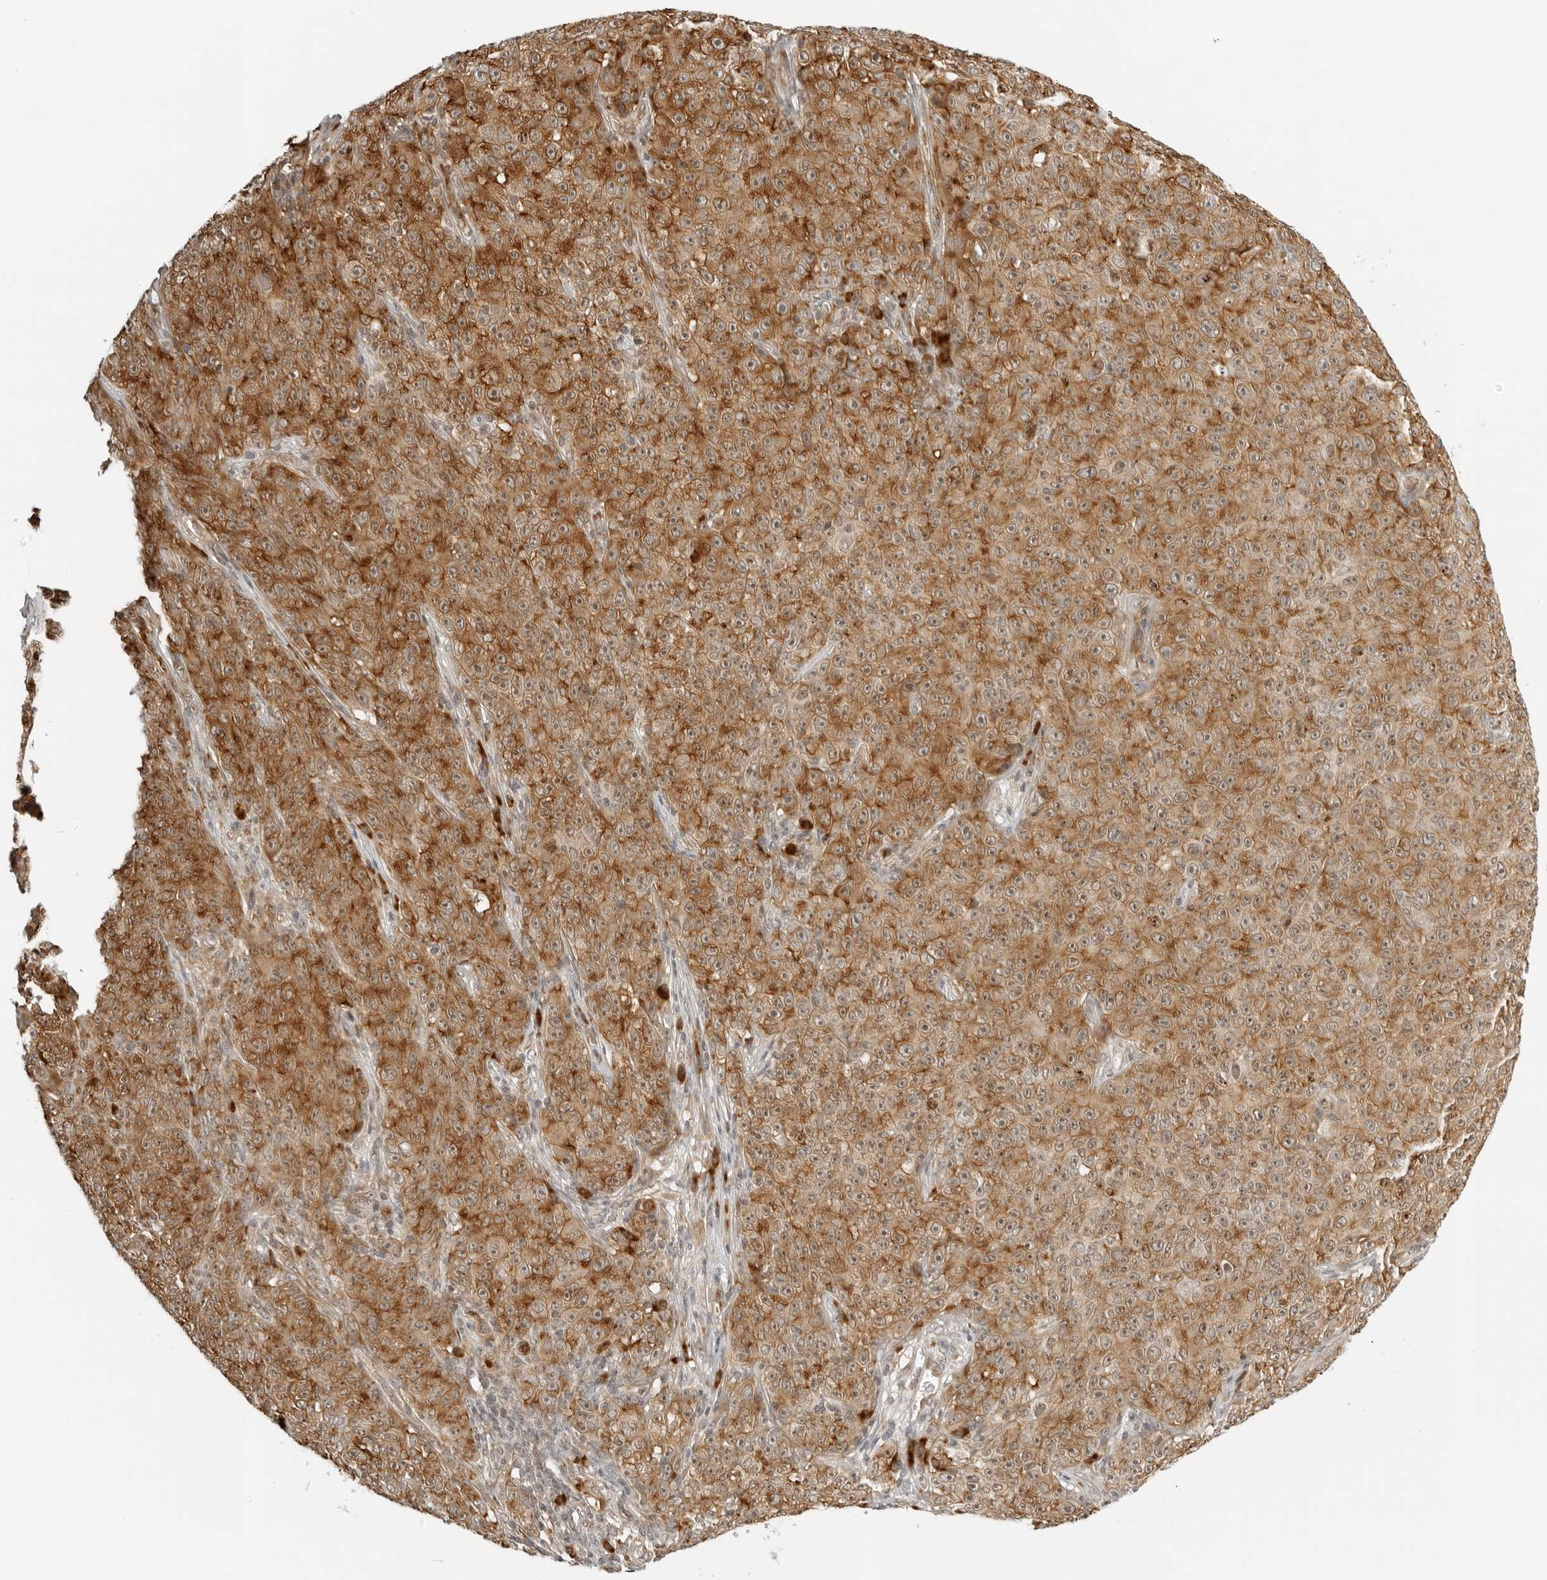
{"staining": {"intensity": "moderate", "quantity": ">75%", "location": "cytoplasmic/membranous"}, "tissue": "melanoma", "cell_type": "Tumor cells", "image_type": "cancer", "snomed": [{"axis": "morphology", "description": "Malignant melanoma, NOS"}, {"axis": "topography", "description": "Skin"}], "caption": "Moderate cytoplasmic/membranous expression is seen in about >75% of tumor cells in melanoma.", "gene": "EIF4G1", "patient": {"sex": "female", "age": 82}}